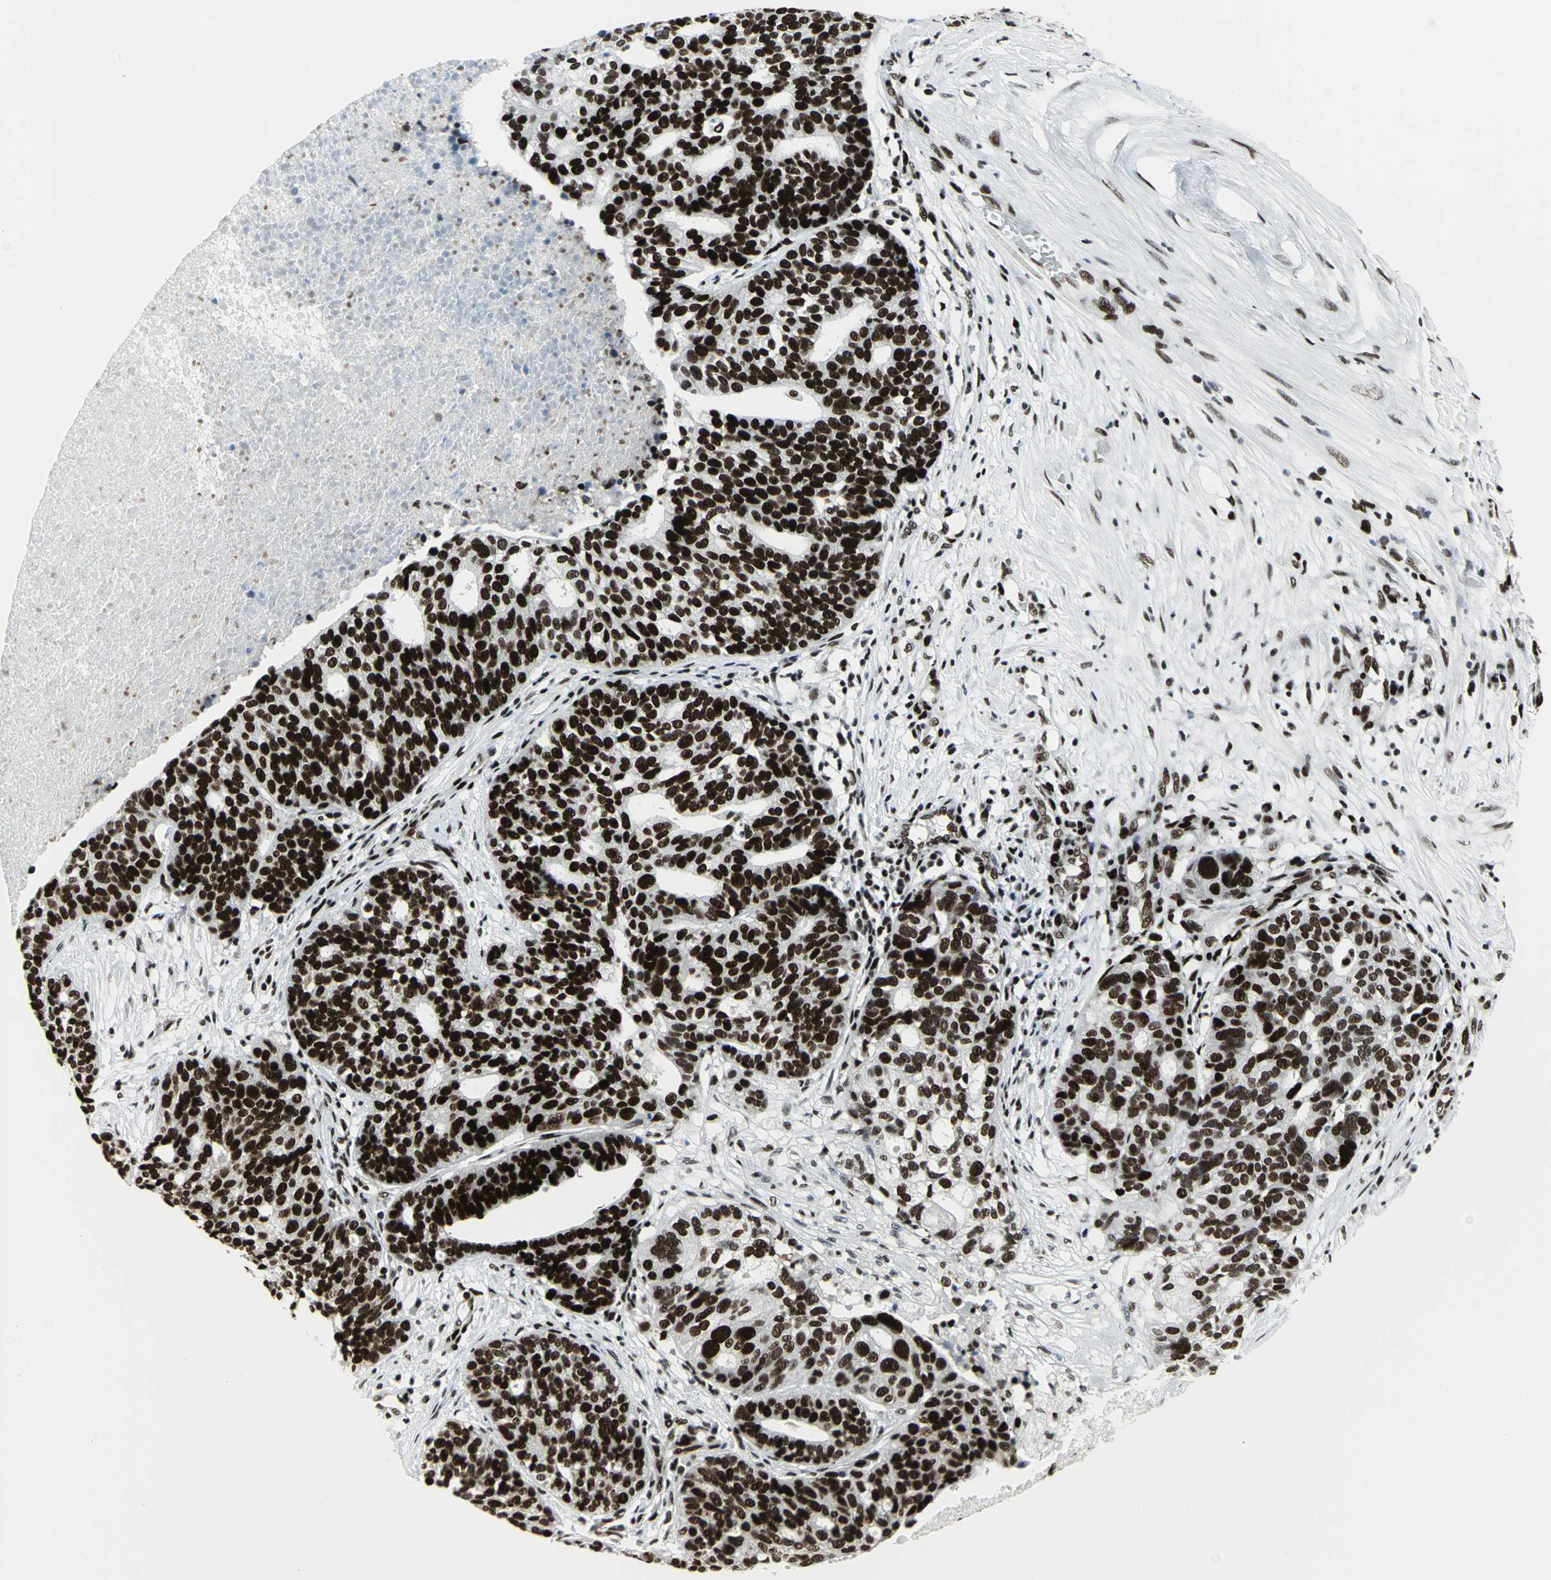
{"staining": {"intensity": "strong", "quantity": ">75%", "location": "nuclear"}, "tissue": "ovarian cancer", "cell_type": "Tumor cells", "image_type": "cancer", "snomed": [{"axis": "morphology", "description": "Cystadenocarcinoma, serous, NOS"}, {"axis": "topography", "description": "Ovary"}], "caption": "Immunohistochemistry (IHC) image of ovarian cancer stained for a protein (brown), which displays high levels of strong nuclear expression in about >75% of tumor cells.", "gene": "SMARCA4", "patient": {"sex": "female", "age": 59}}